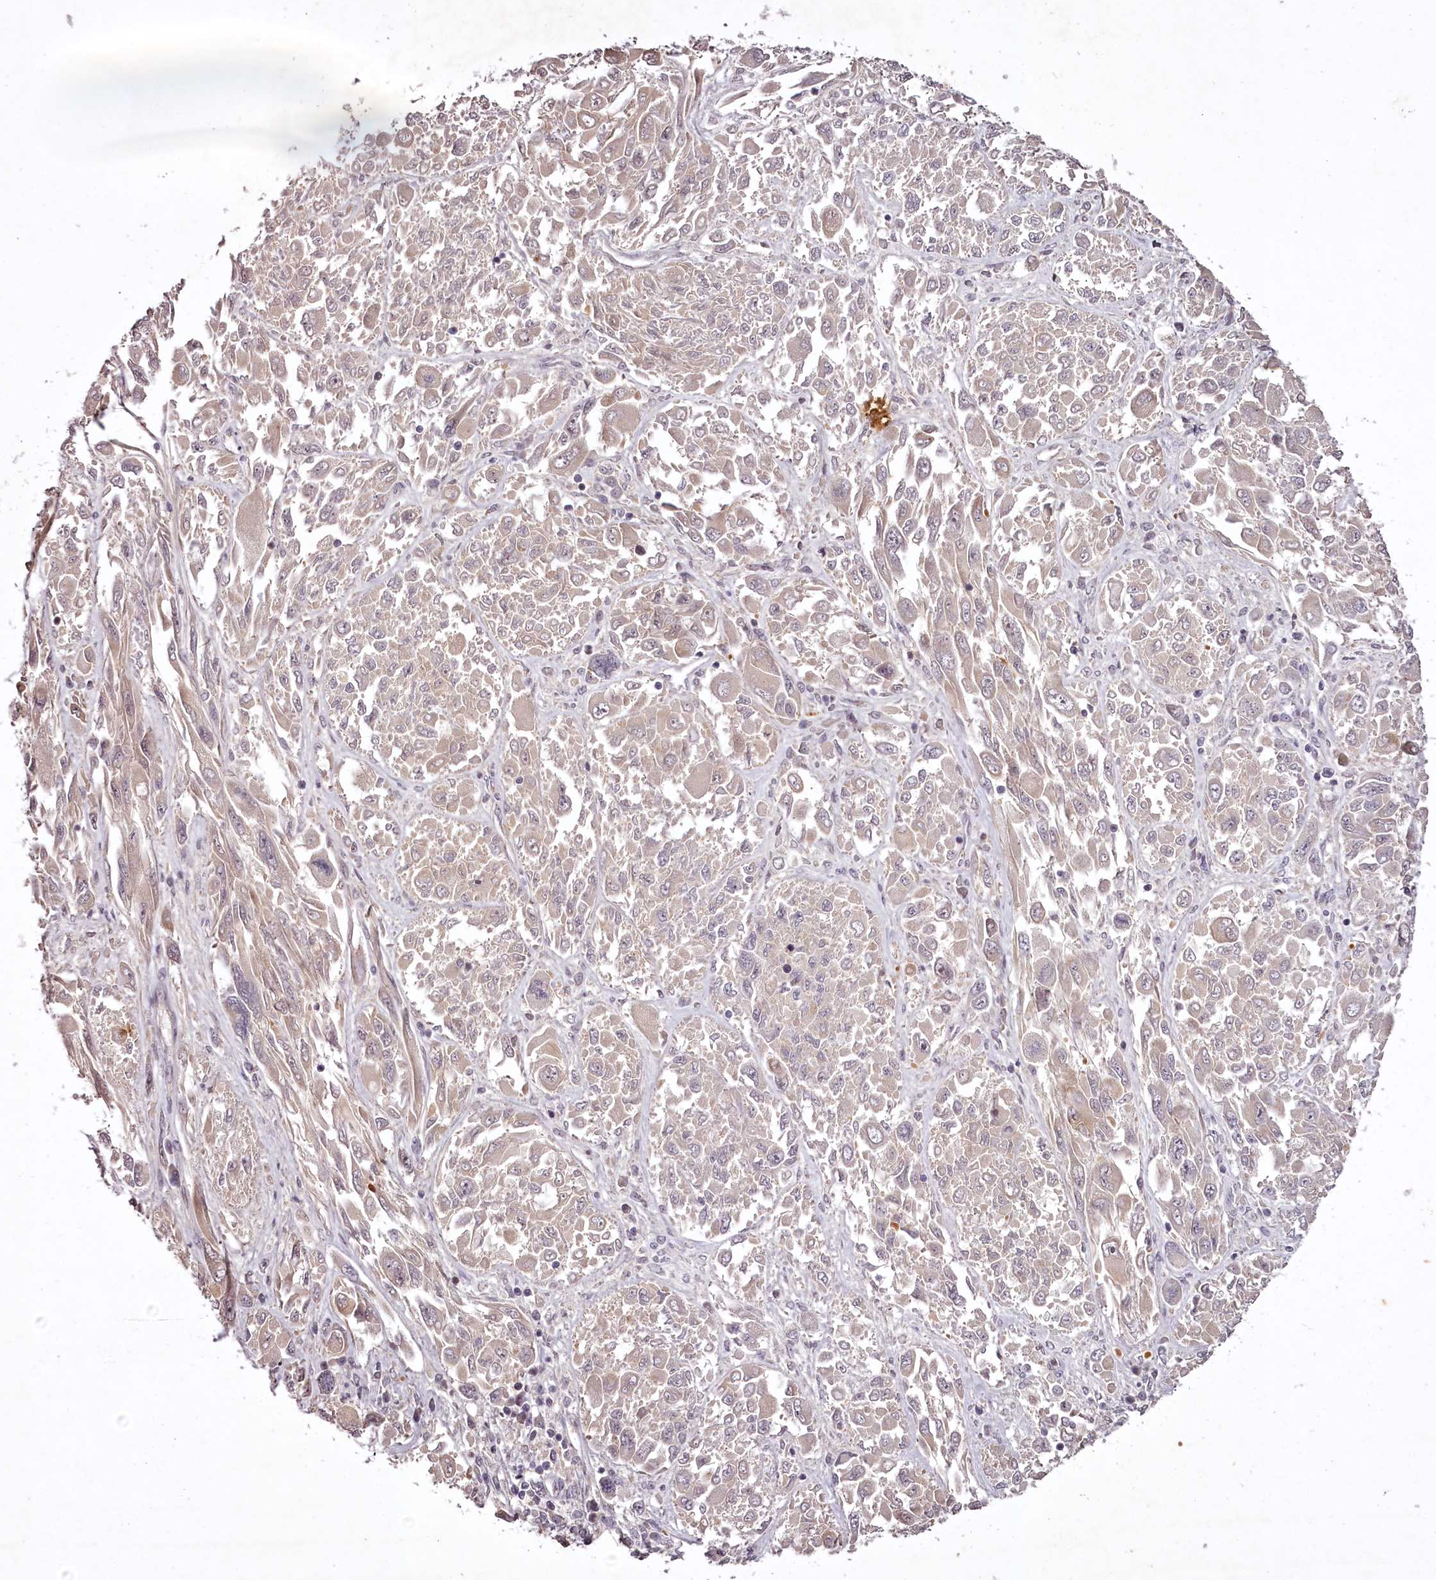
{"staining": {"intensity": "weak", "quantity": "25%-75%", "location": "cytoplasmic/membranous"}, "tissue": "melanoma", "cell_type": "Tumor cells", "image_type": "cancer", "snomed": [{"axis": "morphology", "description": "Malignant melanoma, NOS"}, {"axis": "topography", "description": "Skin"}], "caption": "This is an image of immunohistochemistry staining of malignant melanoma, which shows weak positivity in the cytoplasmic/membranous of tumor cells.", "gene": "RBMXL2", "patient": {"sex": "female", "age": 91}}